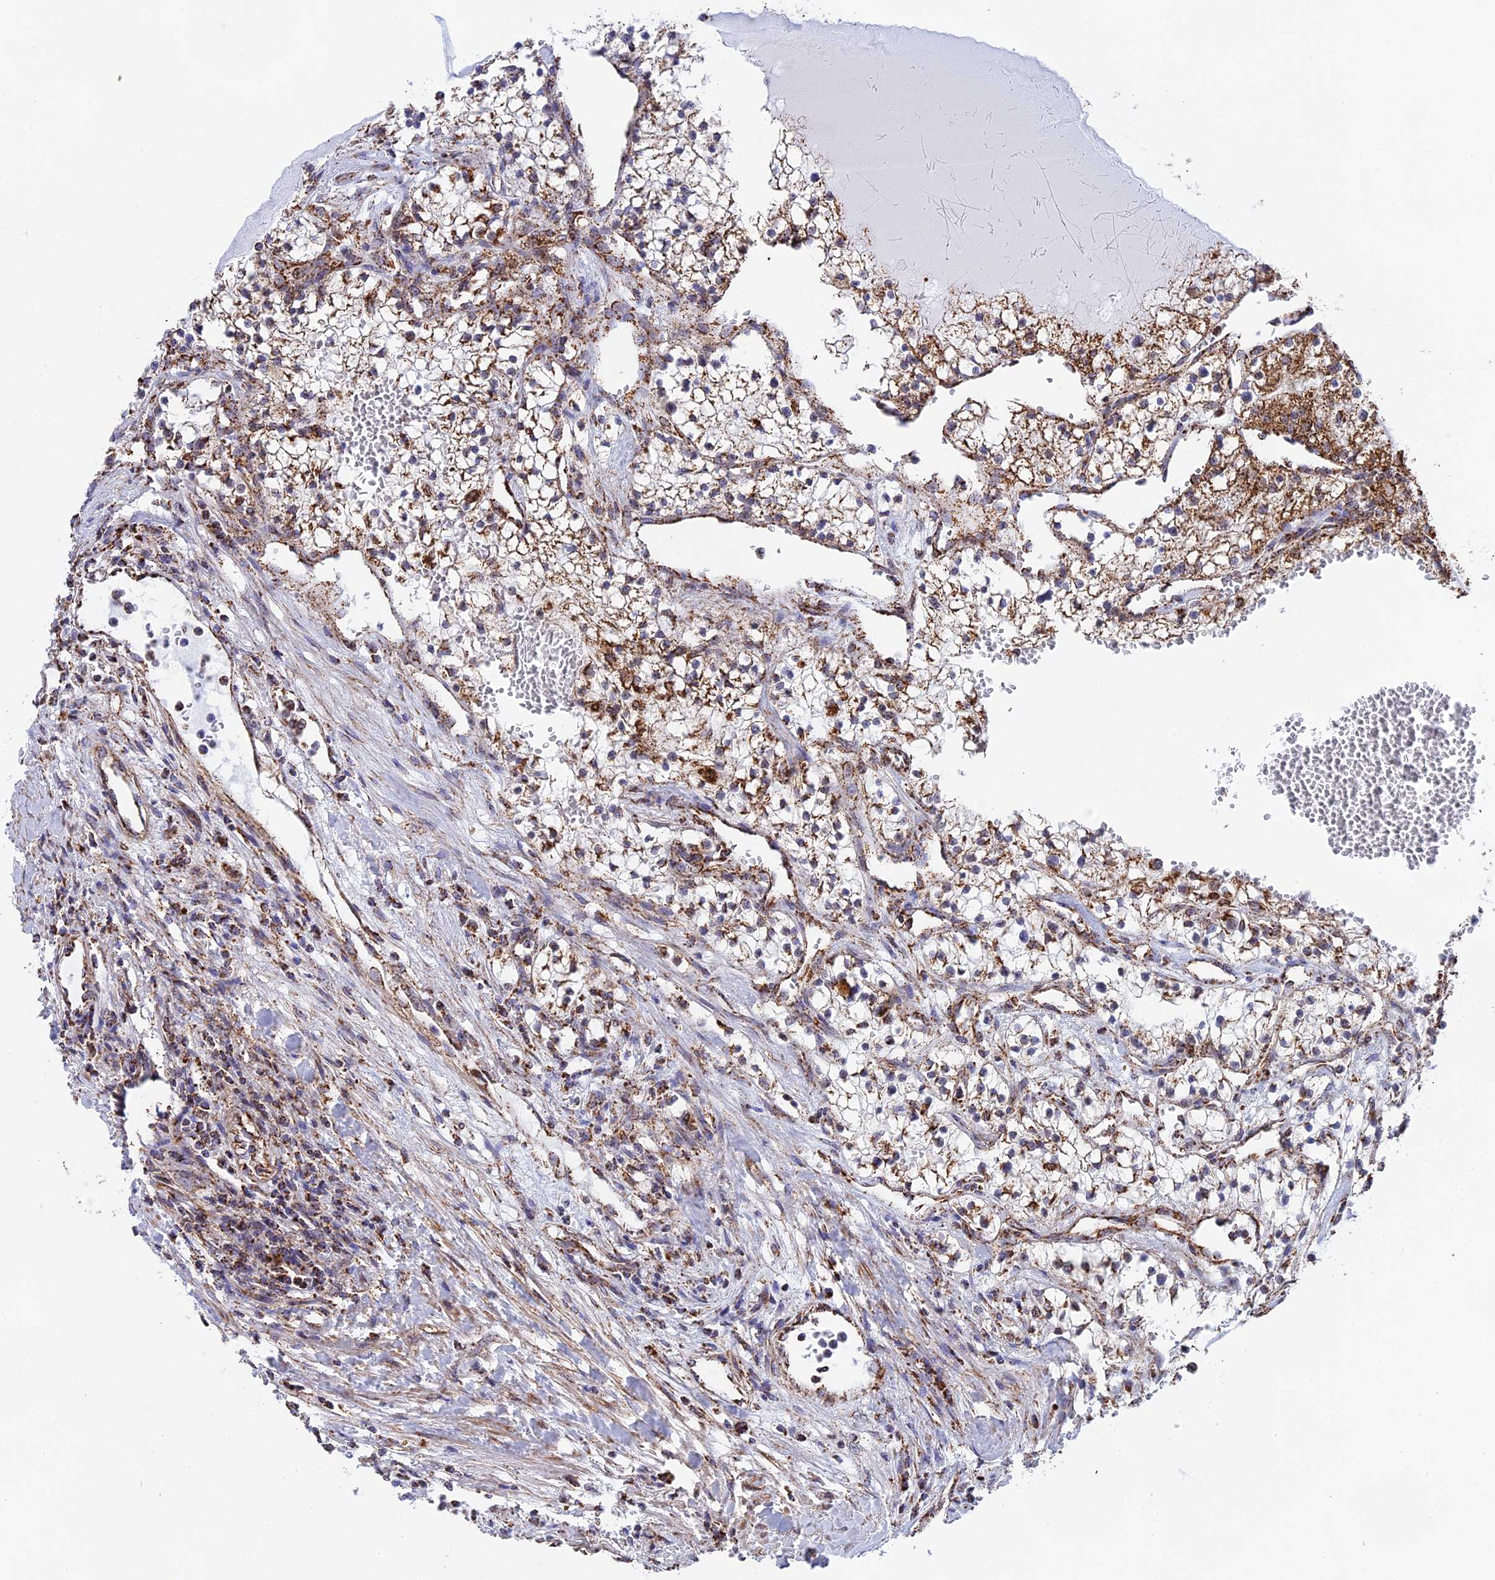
{"staining": {"intensity": "strong", "quantity": "25%-75%", "location": "cytoplasmic/membranous"}, "tissue": "renal cancer", "cell_type": "Tumor cells", "image_type": "cancer", "snomed": [{"axis": "morphology", "description": "Normal tissue, NOS"}, {"axis": "morphology", "description": "Adenocarcinoma, NOS"}, {"axis": "topography", "description": "Kidney"}], "caption": "Renal adenocarcinoma tissue shows strong cytoplasmic/membranous expression in about 25%-75% of tumor cells, visualized by immunohistochemistry.", "gene": "CDC16", "patient": {"sex": "male", "age": 68}}